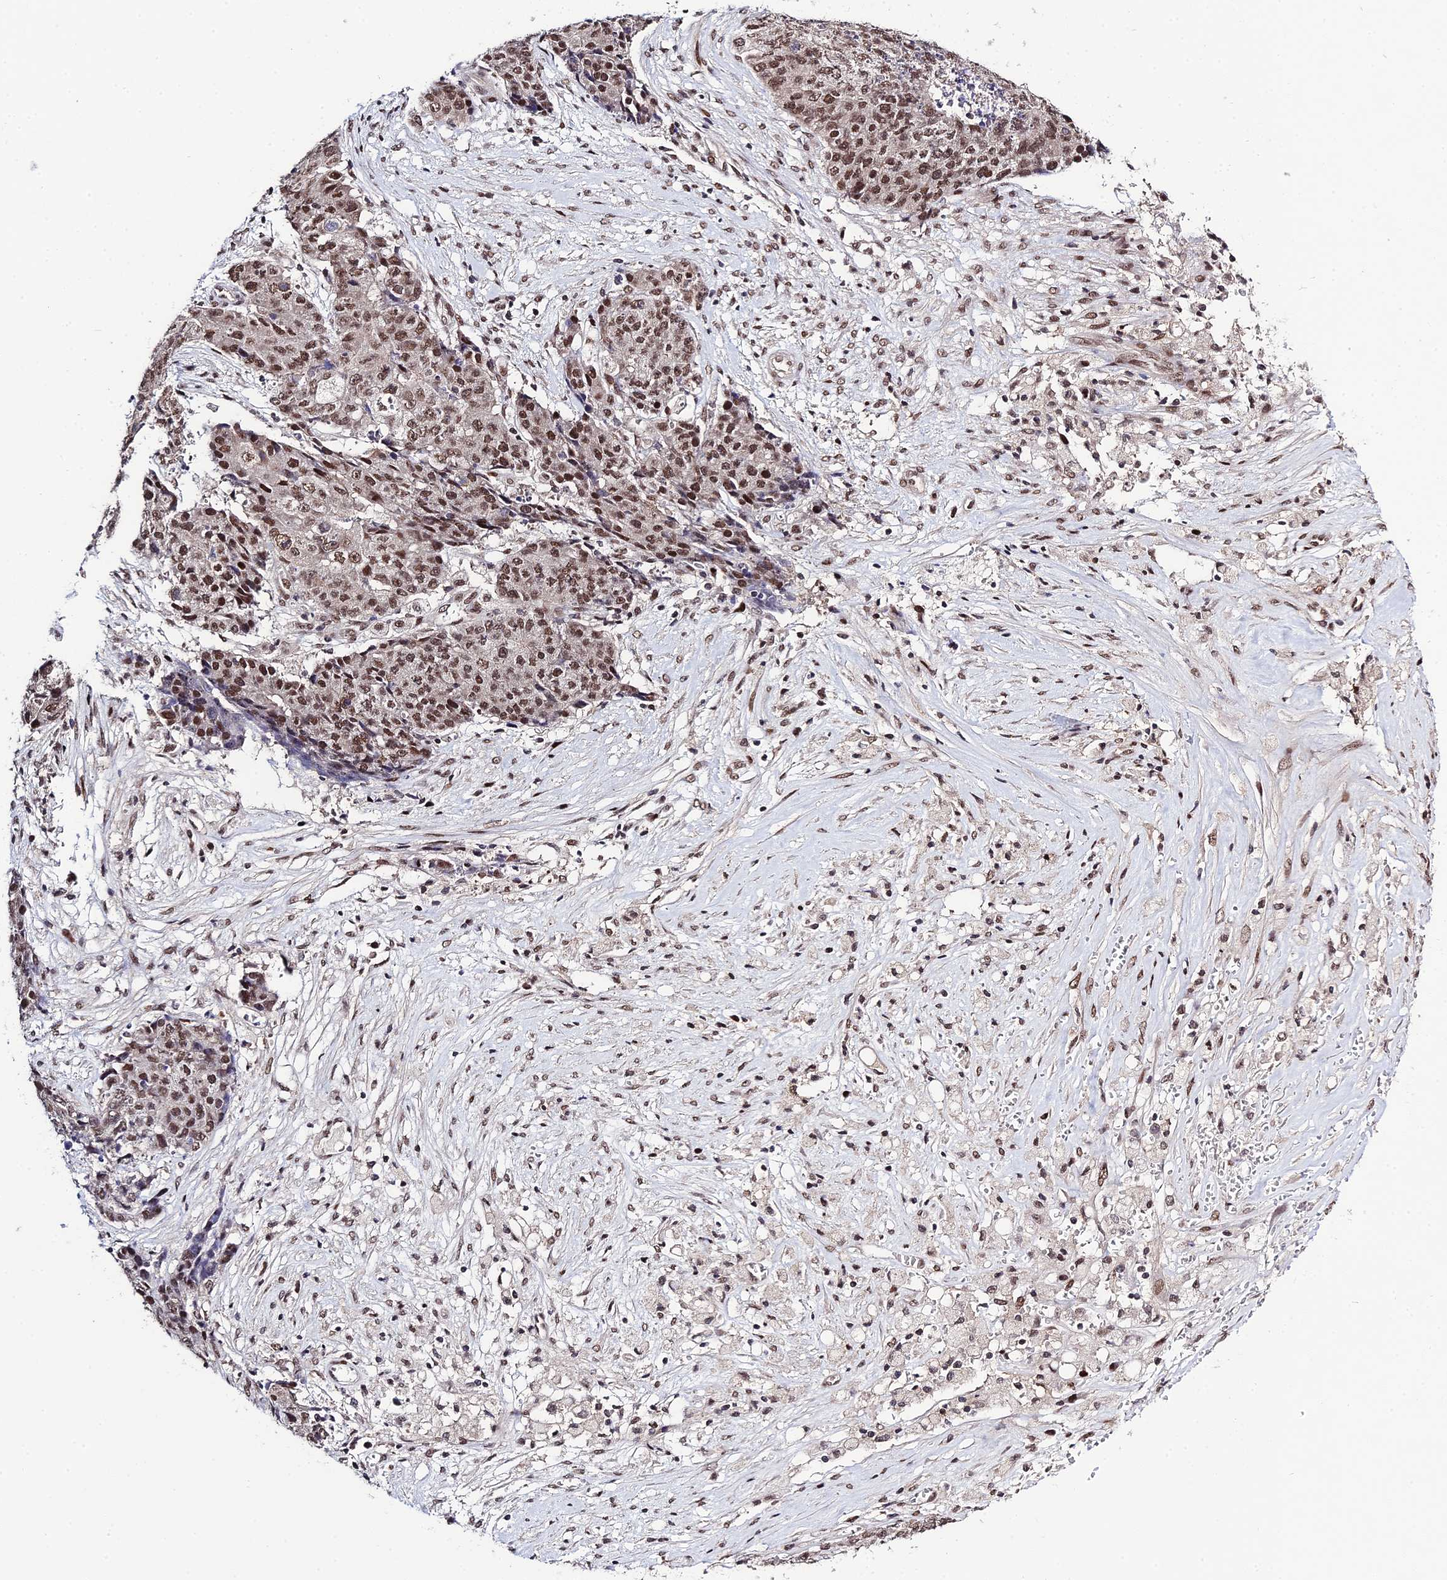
{"staining": {"intensity": "moderate", "quantity": ">75%", "location": "nuclear"}, "tissue": "ovarian cancer", "cell_type": "Tumor cells", "image_type": "cancer", "snomed": [{"axis": "morphology", "description": "Carcinoma, endometroid"}, {"axis": "topography", "description": "Ovary"}], "caption": "Immunohistochemical staining of human ovarian cancer displays moderate nuclear protein expression in approximately >75% of tumor cells.", "gene": "SYT15", "patient": {"sex": "female", "age": 42}}